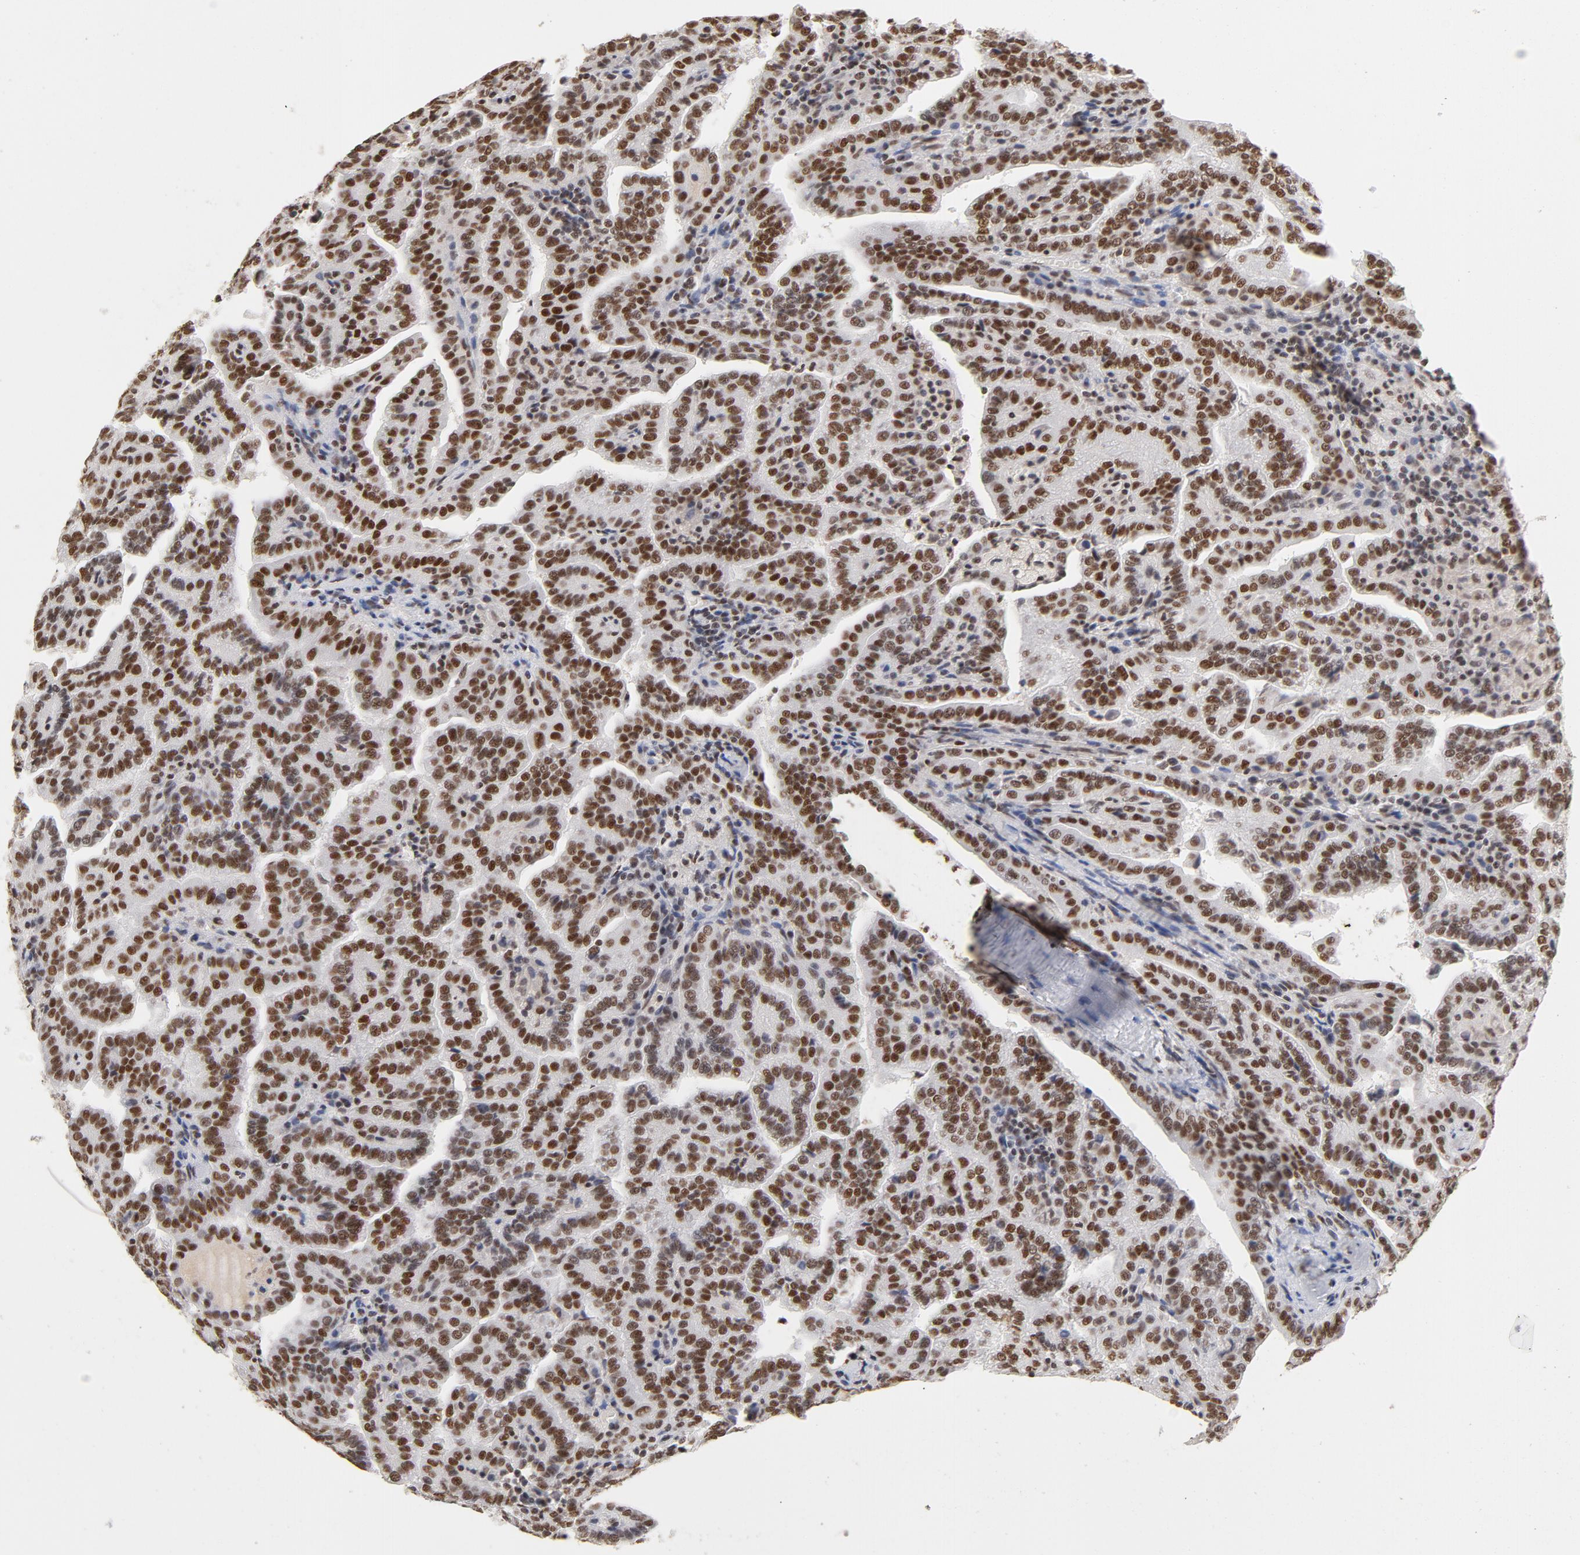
{"staining": {"intensity": "moderate", "quantity": ">75%", "location": "nuclear"}, "tissue": "renal cancer", "cell_type": "Tumor cells", "image_type": "cancer", "snomed": [{"axis": "morphology", "description": "Adenocarcinoma, NOS"}, {"axis": "topography", "description": "Kidney"}], "caption": "A medium amount of moderate nuclear positivity is seen in approximately >75% of tumor cells in adenocarcinoma (renal) tissue. (brown staining indicates protein expression, while blue staining denotes nuclei).", "gene": "TP53BP1", "patient": {"sex": "male", "age": 61}}